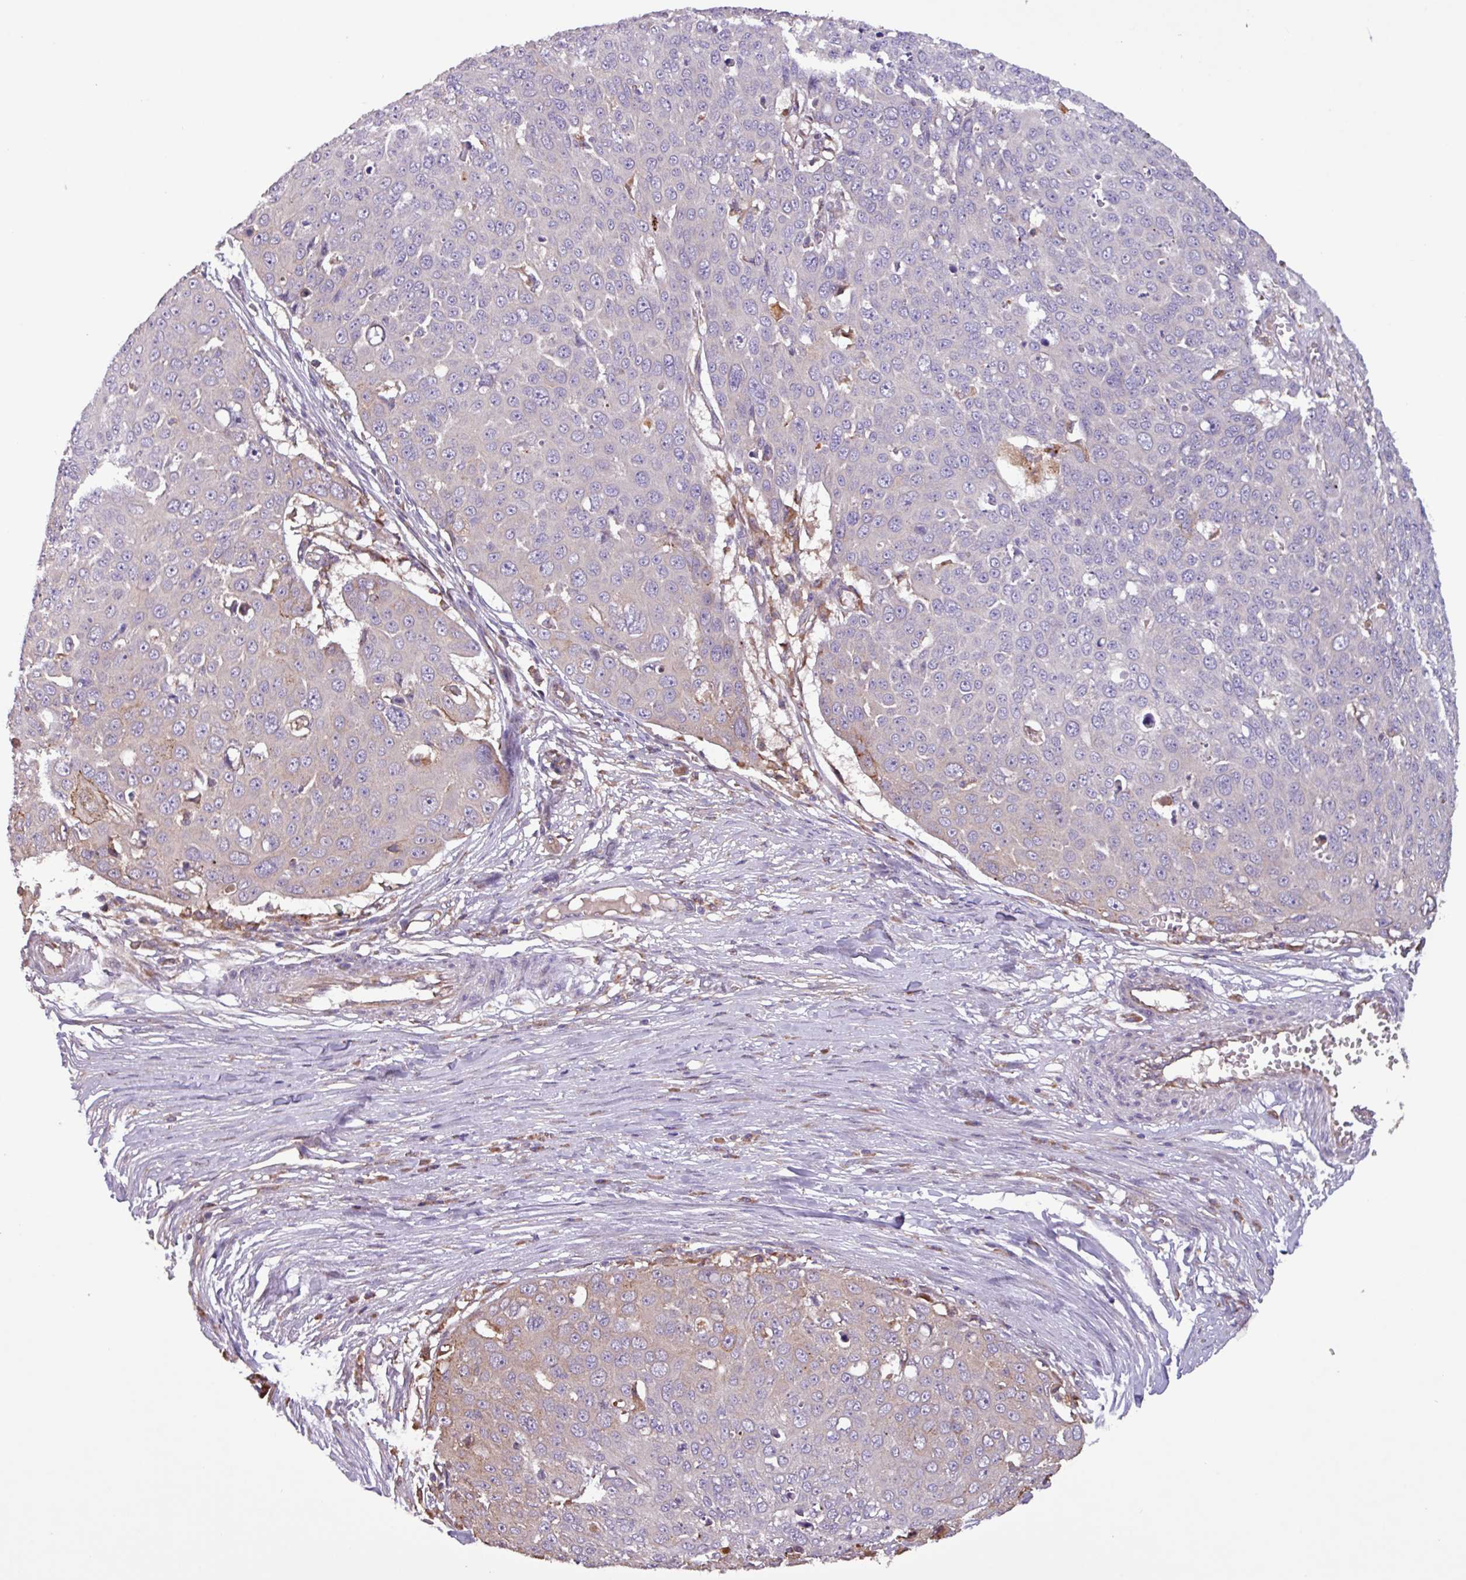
{"staining": {"intensity": "moderate", "quantity": "<25%", "location": "cytoplasmic/membranous"}, "tissue": "skin cancer", "cell_type": "Tumor cells", "image_type": "cancer", "snomed": [{"axis": "morphology", "description": "Squamous cell carcinoma, NOS"}, {"axis": "topography", "description": "Skin"}], "caption": "The photomicrograph exhibits staining of skin squamous cell carcinoma, revealing moderate cytoplasmic/membranous protein positivity (brown color) within tumor cells.", "gene": "PTPRQ", "patient": {"sex": "male", "age": 71}}